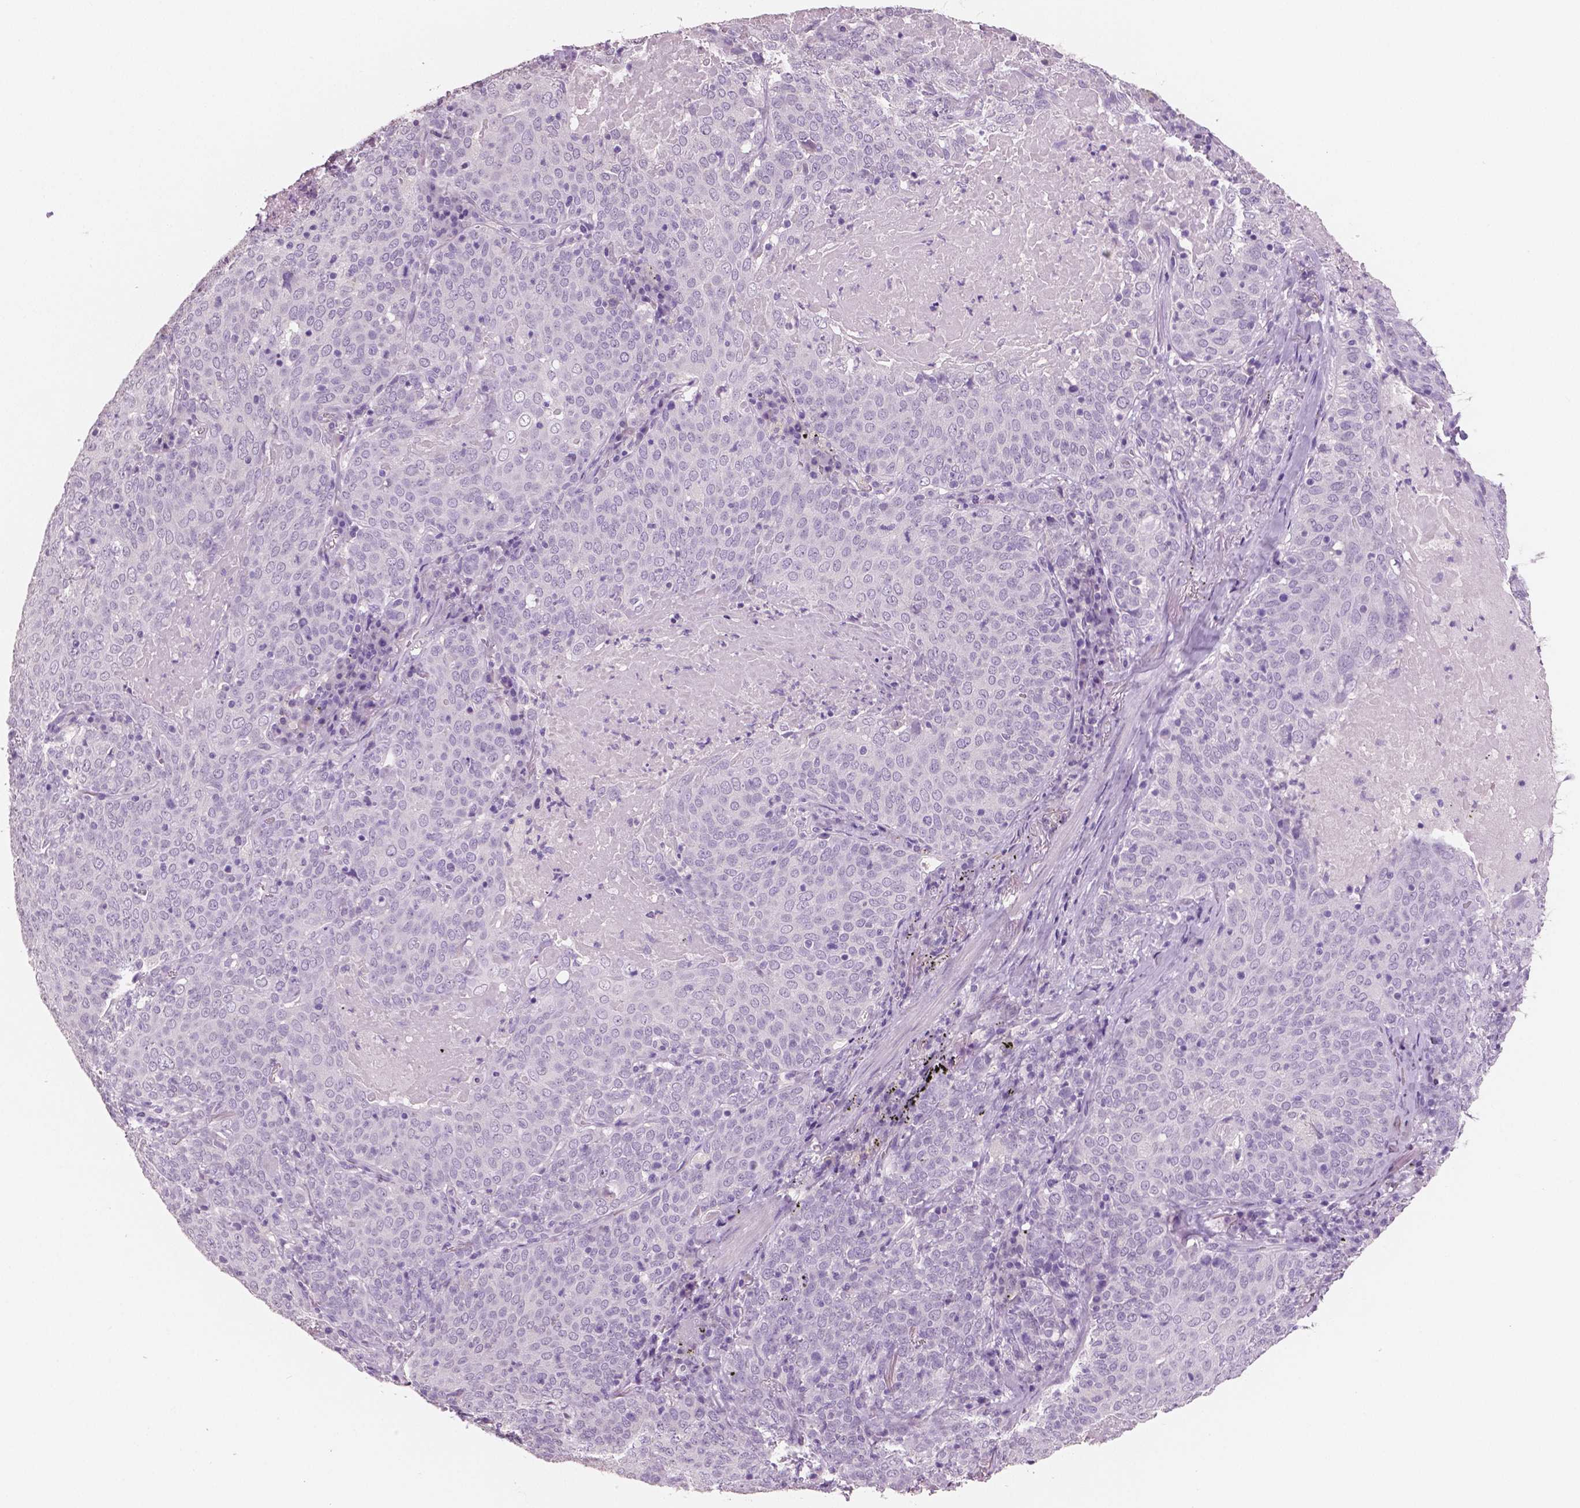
{"staining": {"intensity": "negative", "quantity": "none", "location": "none"}, "tissue": "lung cancer", "cell_type": "Tumor cells", "image_type": "cancer", "snomed": [{"axis": "morphology", "description": "Squamous cell carcinoma, NOS"}, {"axis": "topography", "description": "Lung"}], "caption": "High power microscopy photomicrograph of an immunohistochemistry (IHC) photomicrograph of lung squamous cell carcinoma, revealing no significant positivity in tumor cells.", "gene": "NECAB2", "patient": {"sex": "male", "age": 82}}